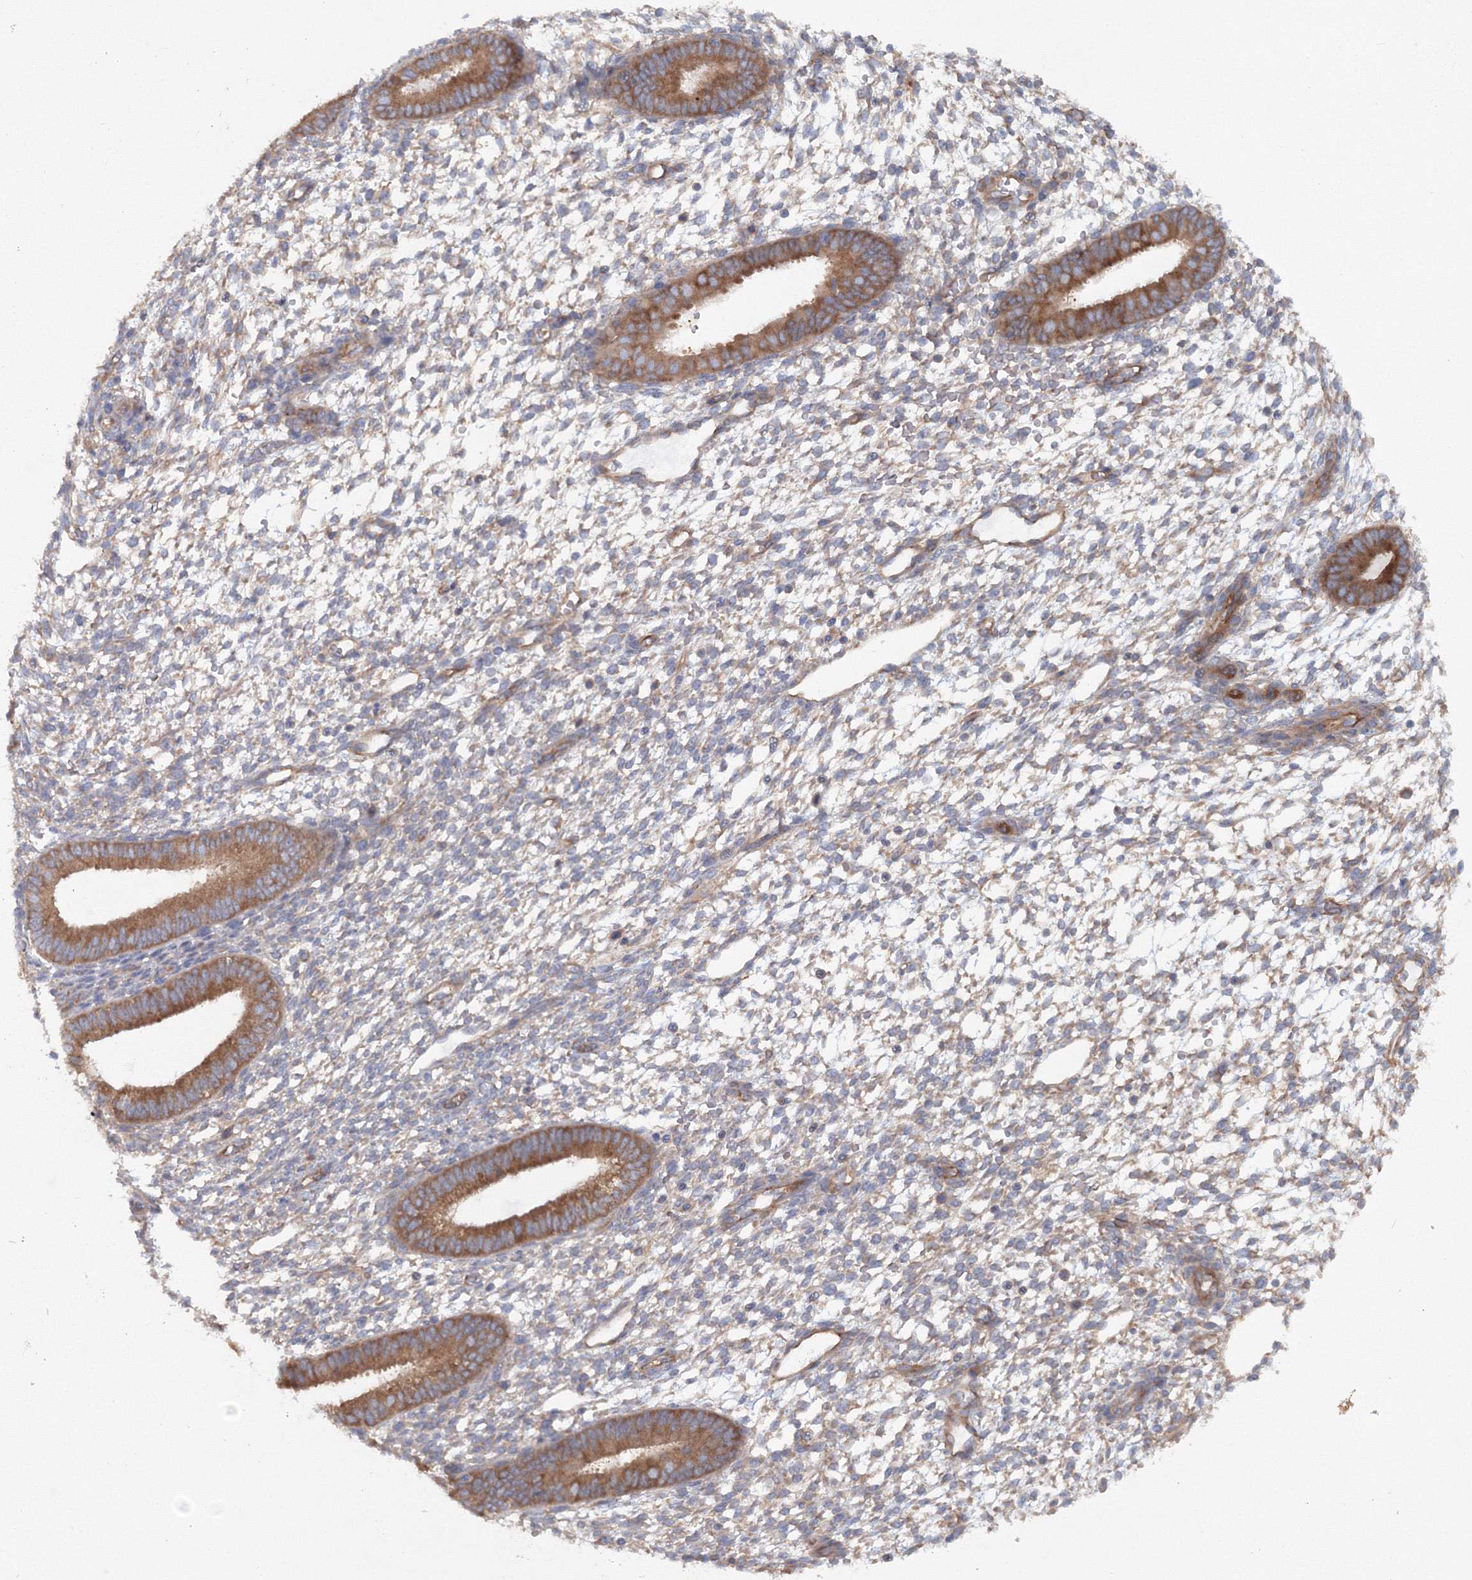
{"staining": {"intensity": "weak", "quantity": "25%-75%", "location": "cytoplasmic/membranous"}, "tissue": "endometrium", "cell_type": "Cells in endometrial stroma", "image_type": "normal", "snomed": [{"axis": "morphology", "description": "Normal tissue, NOS"}, {"axis": "topography", "description": "Endometrium"}], "caption": "The photomicrograph shows staining of benign endometrium, revealing weak cytoplasmic/membranous protein positivity (brown color) within cells in endometrial stroma.", "gene": "EXOC1", "patient": {"sex": "female", "age": 46}}